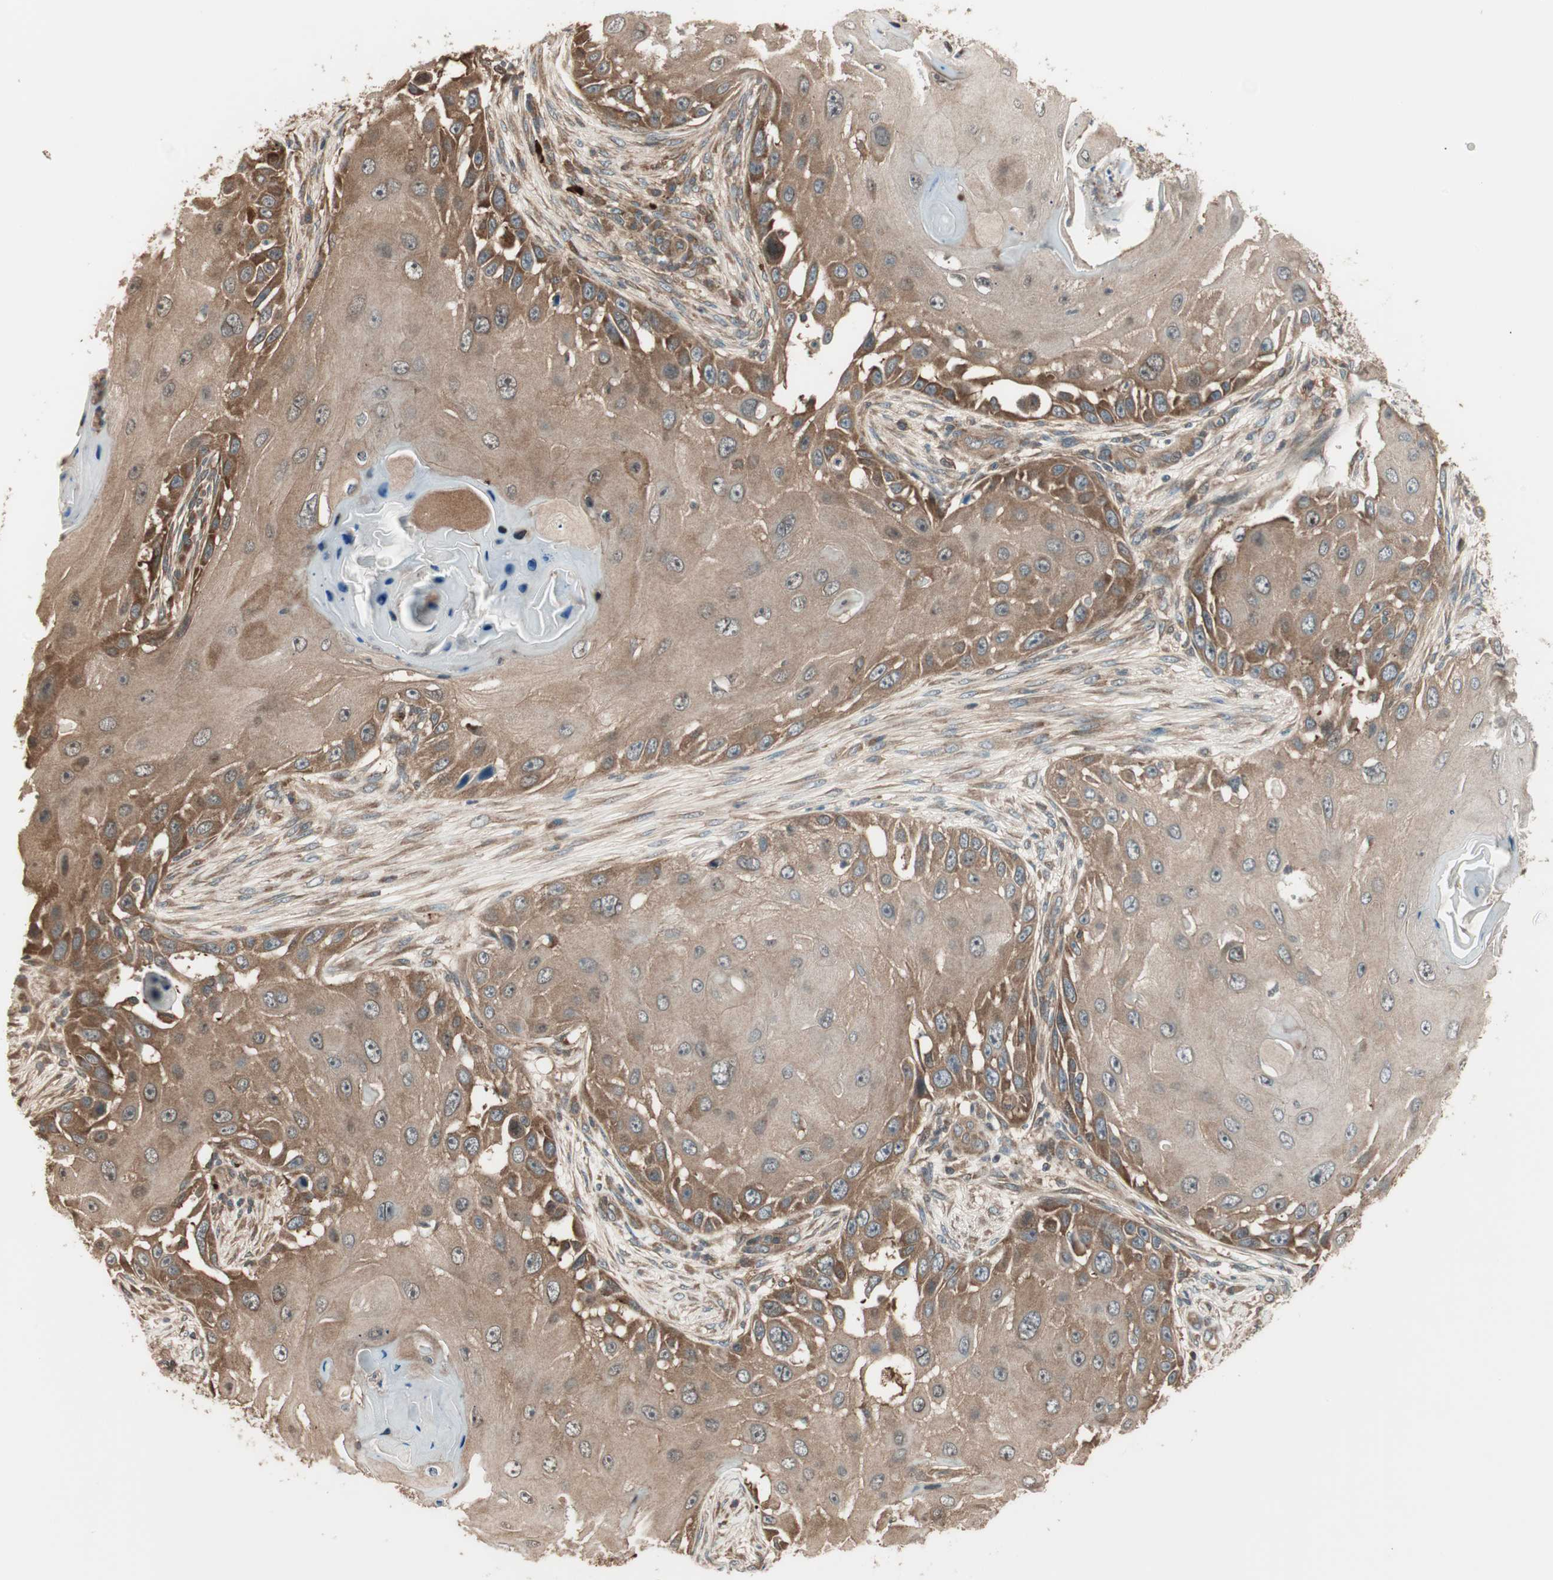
{"staining": {"intensity": "strong", "quantity": ">75%", "location": "cytoplasmic/membranous"}, "tissue": "skin cancer", "cell_type": "Tumor cells", "image_type": "cancer", "snomed": [{"axis": "morphology", "description": "Squamous cell carcinoma, NOS"}, {"axis": "topography", "description": "Skin"}], "caption": "Immunohistochemistry (IHC) photomicrograph of neoplastic tissue: skin cancer (squamous cell carcinoma) stained using immunohistochemistry (IHC) displays high levels of strong protein expression localized specifically in the cytoplasmic/membranous of tumor cells, appearing as a cytoplasmic/membranous brown color.", "gene": "CNOT4", "patient": {"sex": "female", "age": 44}}